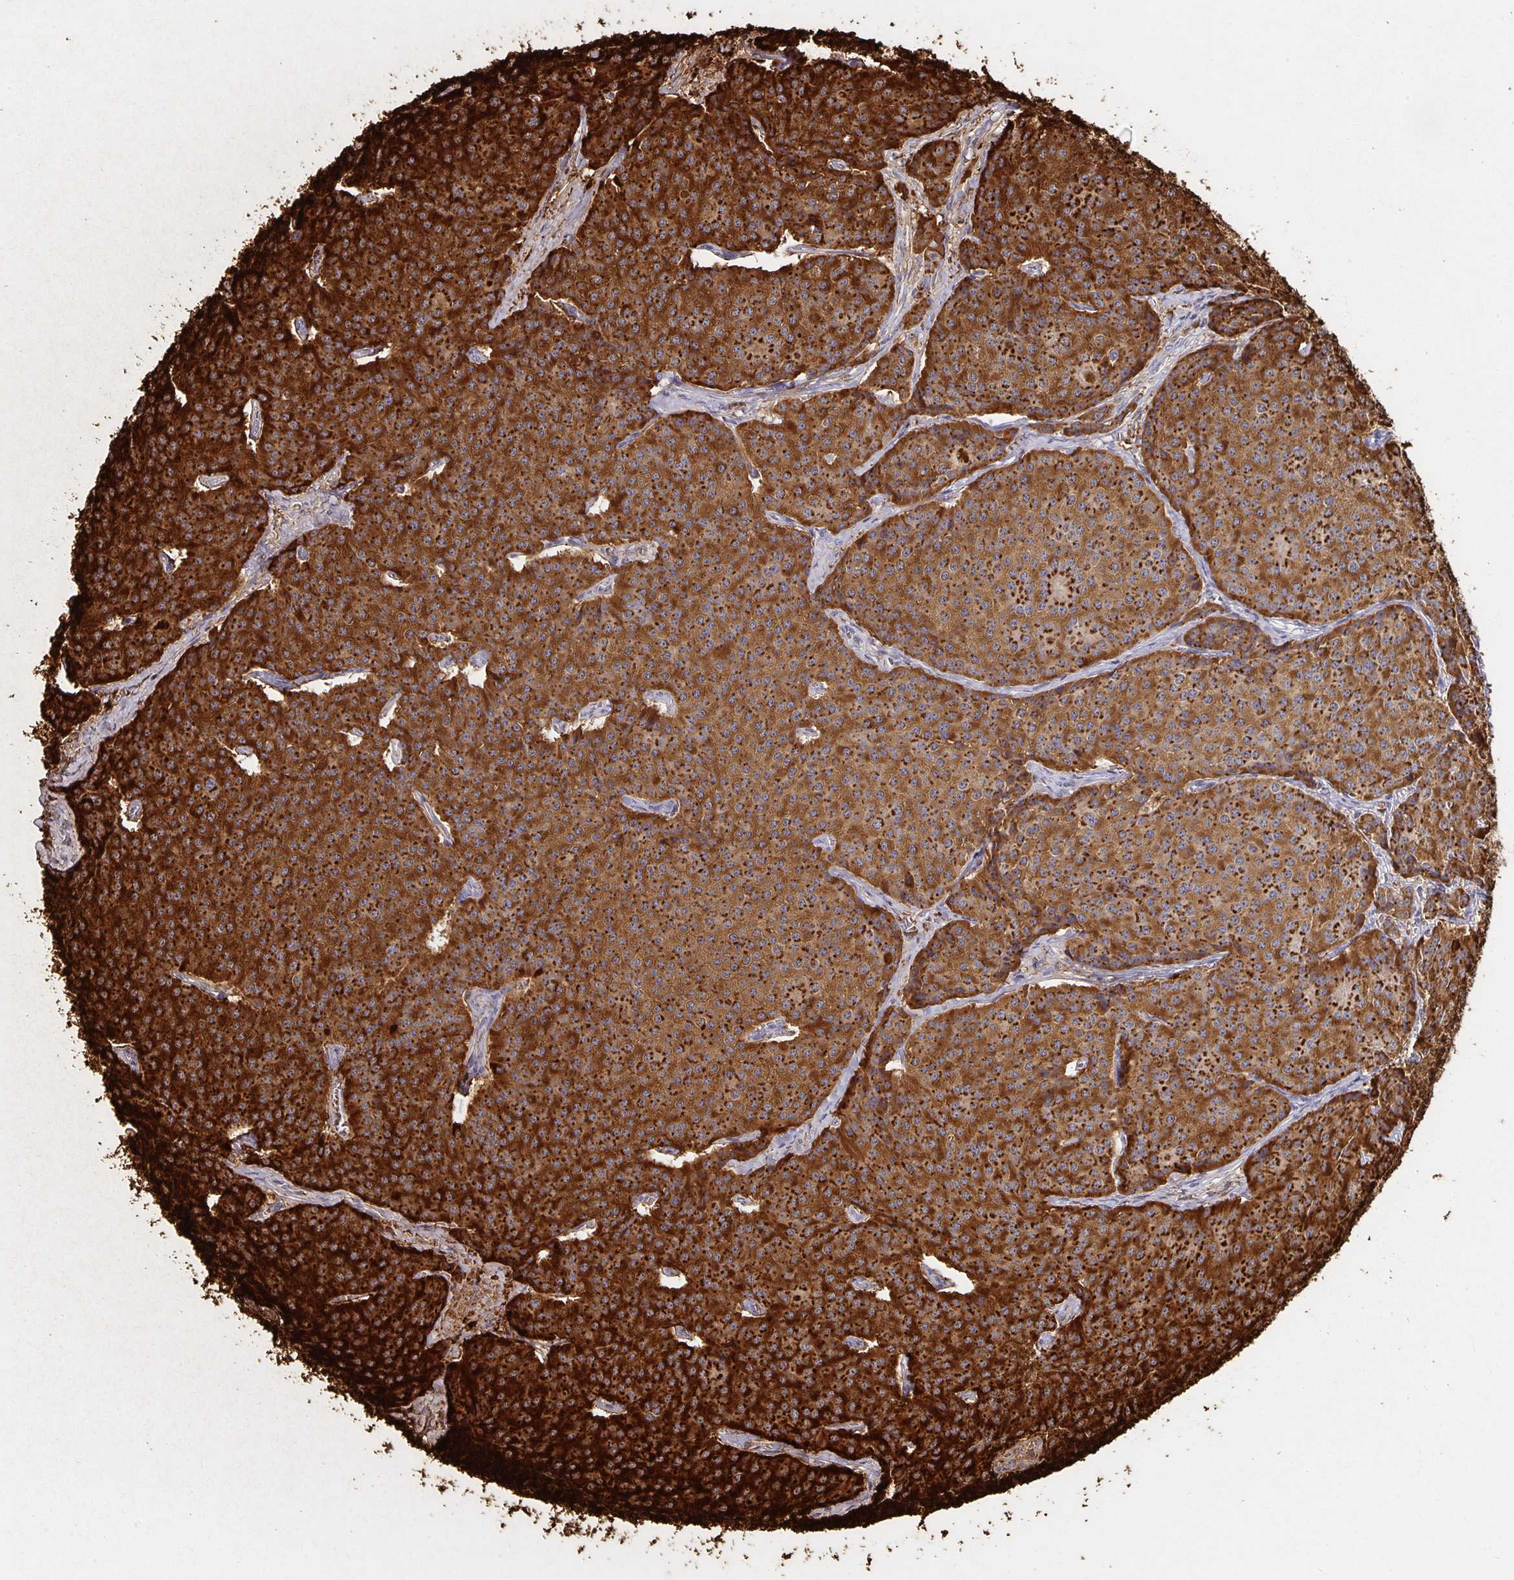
{"staining": {"intensity": "strong", "quantity": ">75%", "location": "cytoplasmic/membranous"}, "tissue": "carcinoid", "cell_type": "Tumor cells", "image_type": "cancer", "snomed": [{"axis": "morphology", "description": "Carcinoid, malignant, NOS"}, {"axis": "topography", "description": "Small intestine"}], "caption": "Immunohistochemical staining of carcinoid demonstrates strong cytoplasmic/membranous protein positivity in about >75% of tumor cells.", "gene": "CHGA", "patient": {"sex": "female", "age": 64}}